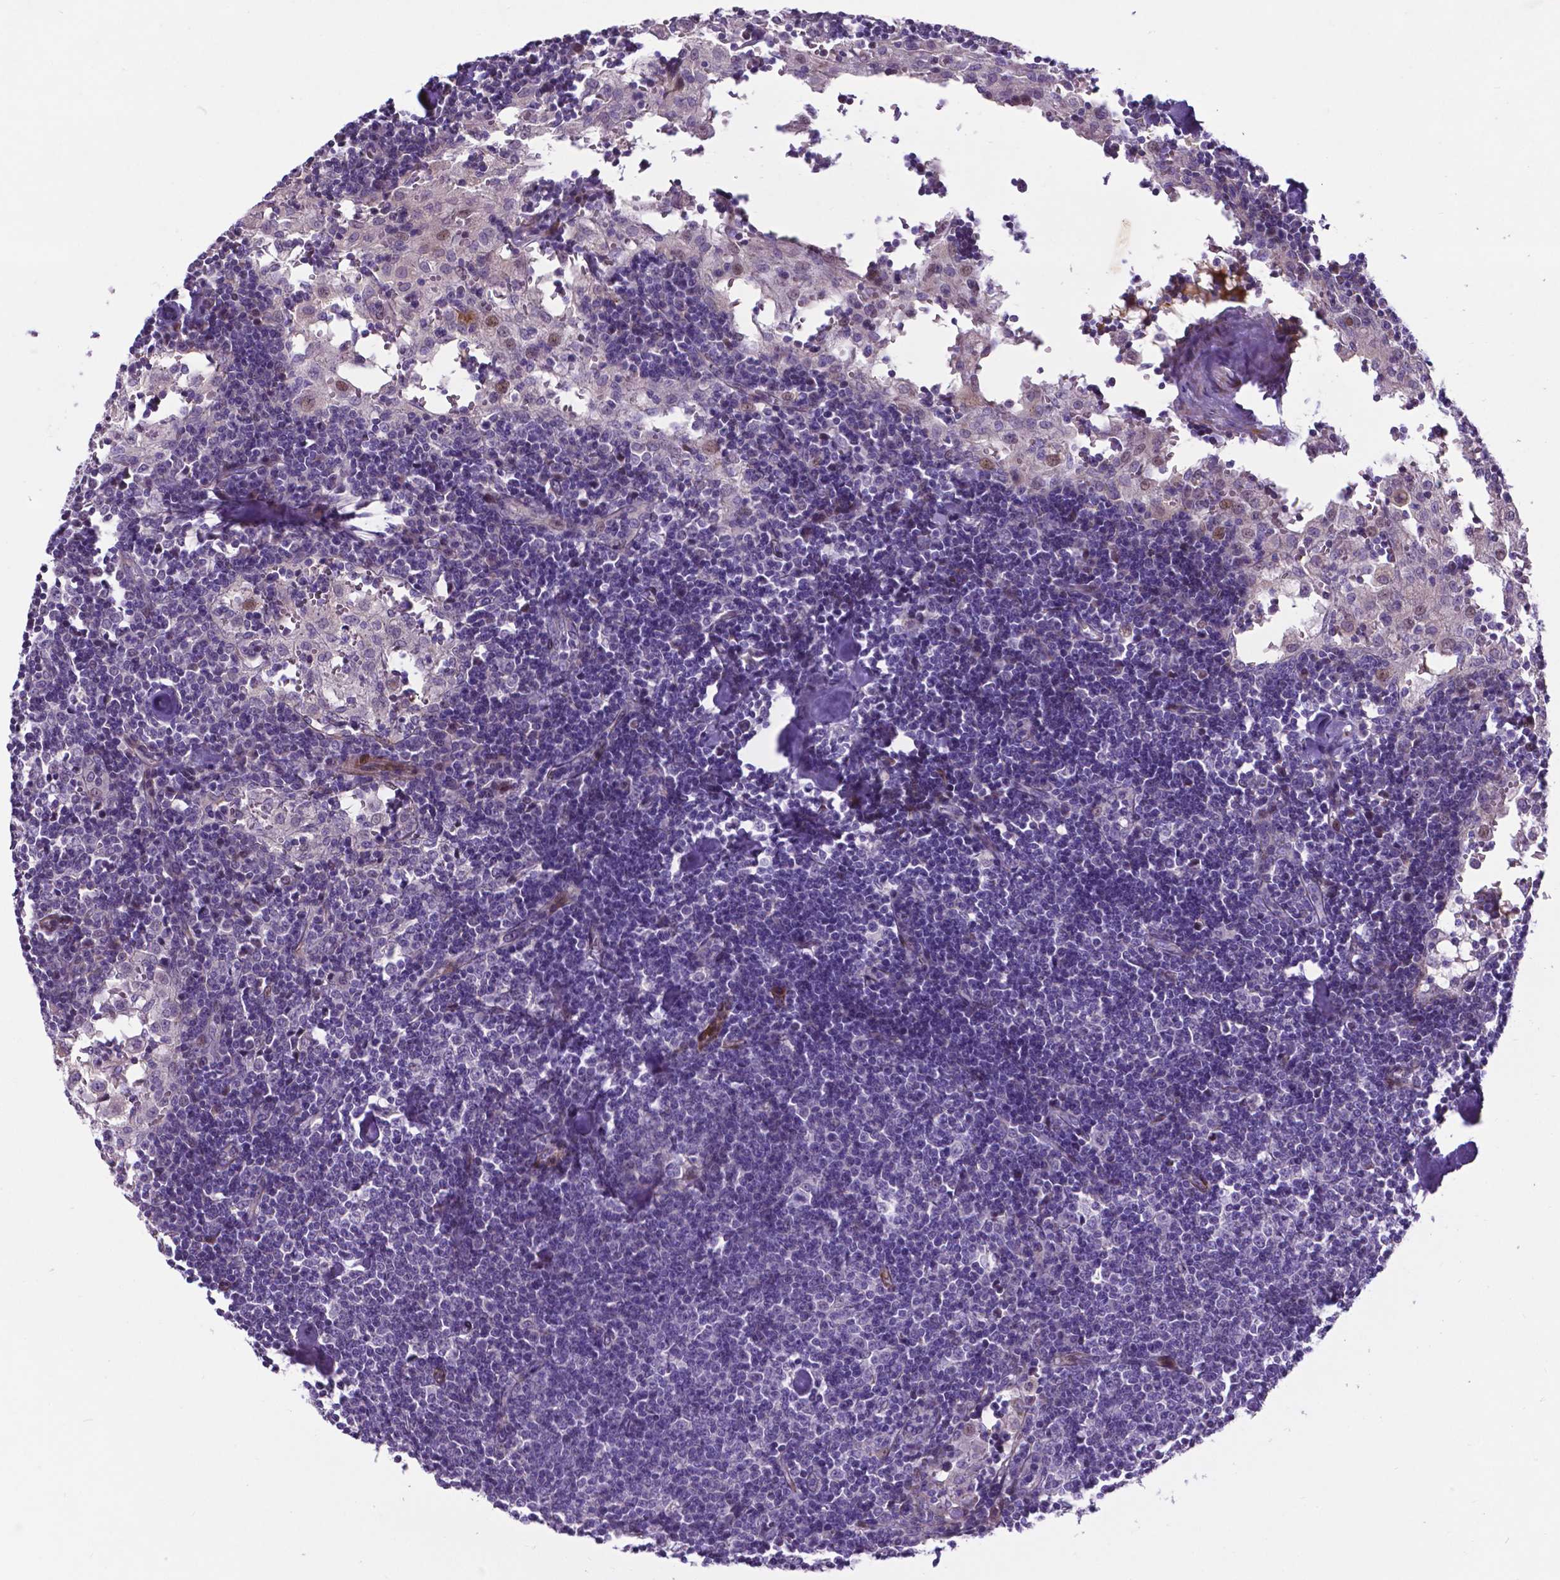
{"staining": {"intensity": "negative", "quantity": "none", "location": "none"}, "tissue": "lymph node", "cell_type": "Germinal center cells", "image_type": "normal", "snomed": [{"axis": "morphology", "description": "Normal tissue, NOS"}, {"axis": "topography", "description": "Lymph node"}], "caption": "High magnification brightfield microscopy of normal lymph node stained with DAB (brown) and counterstained with hematoxylin (blue): germinal center cells show no significant staining.", "gene": "PFKFB4", "patient": {"sex": "male", "age": 55}}